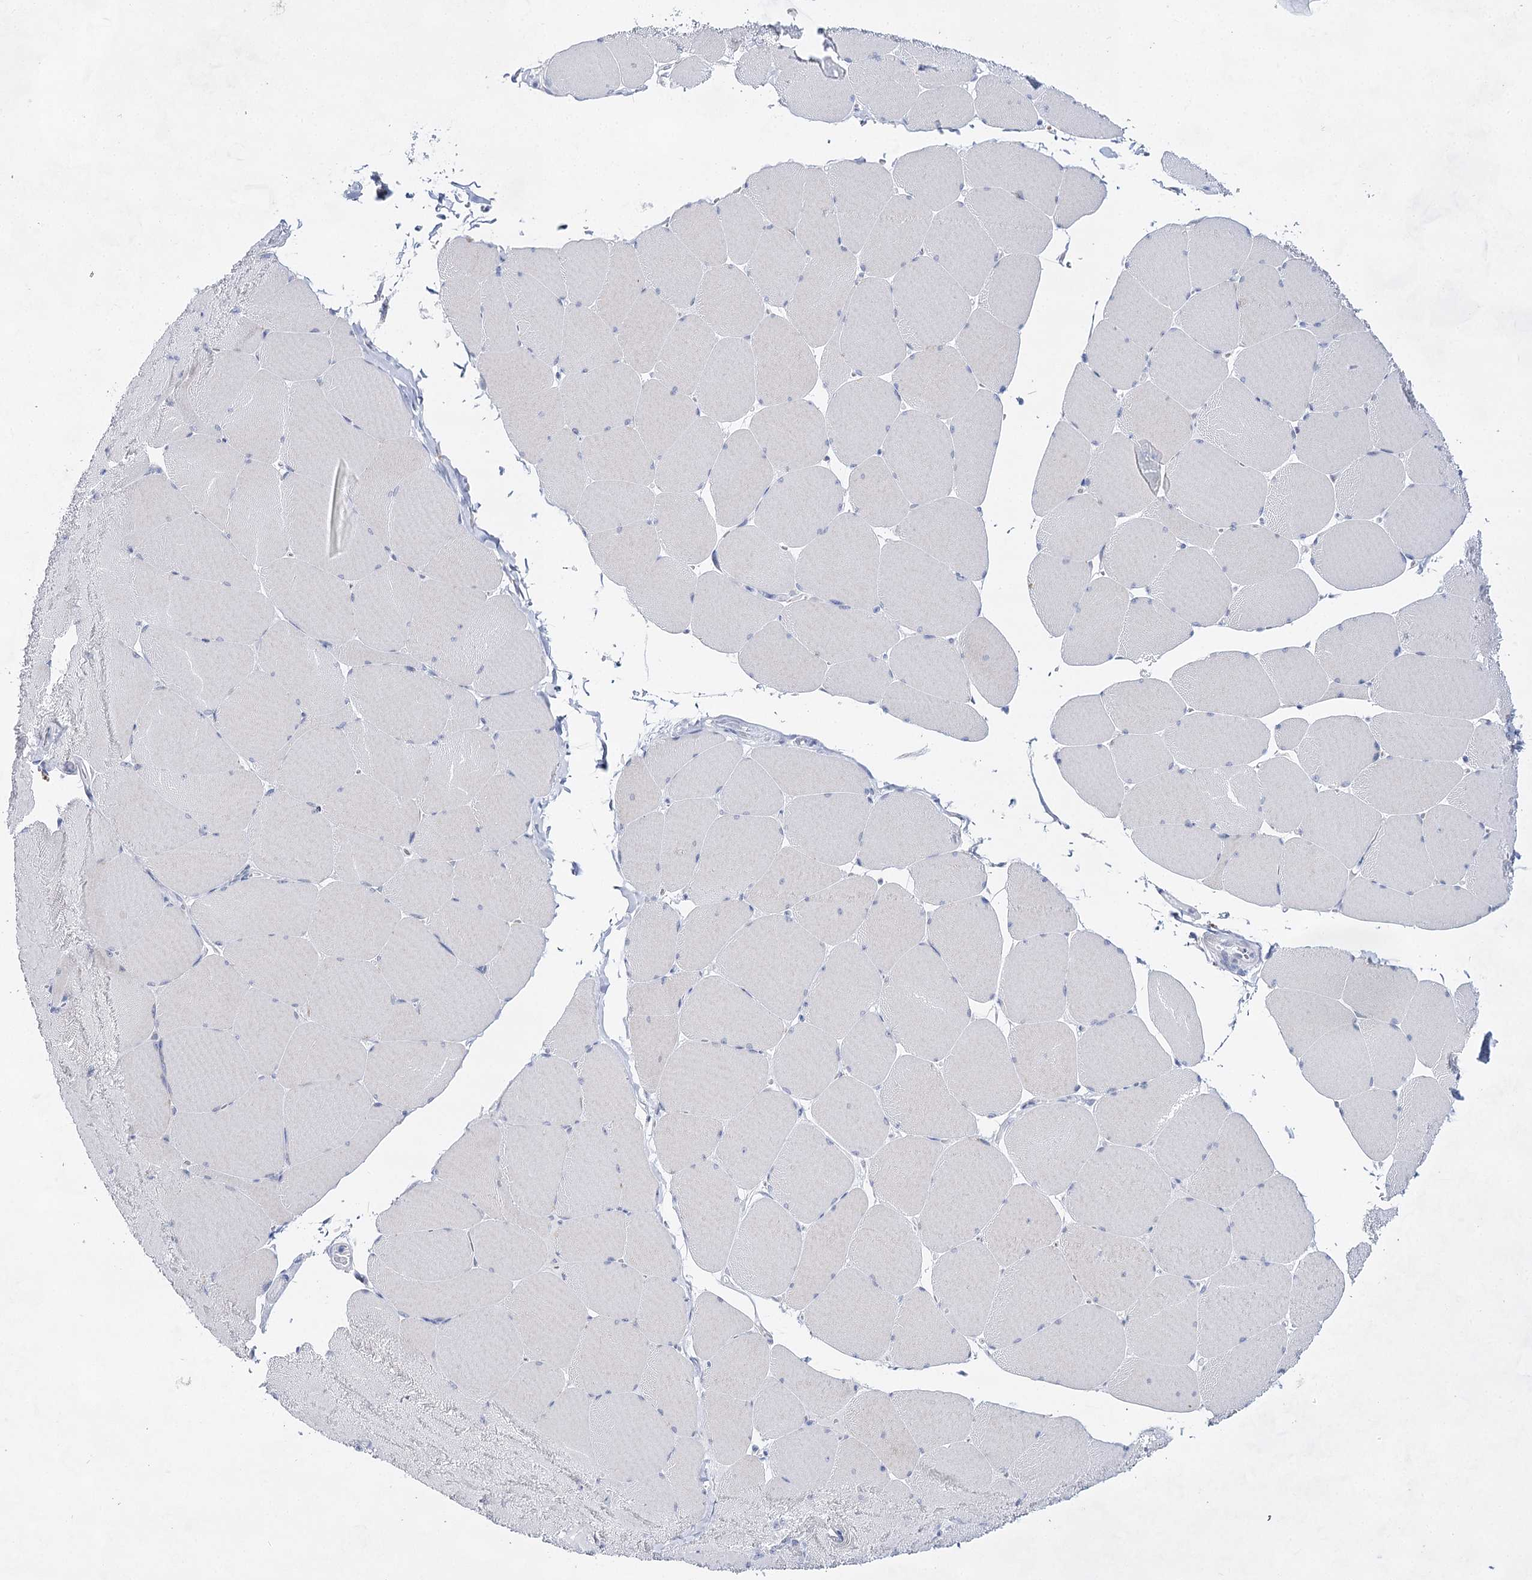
{"staining": {"intensity": "weak", "quantity": "<25%", "location": "cytoplasmic/membranous"}, "tissue": "skeletal muscle", "cell_type": "Myocytes", "image_type": "normal", "snomed": [{"axis": "morphology", "description": "Normal tissue, NOS"}, {"axis": "topography", "description": "Skeletal muscle"}, {"axis": "topography", "description": "Head-Neck"}], "caption": "Skeletal muscle stained for a protein using immunohistochemistry reveals no staining myocytes.", "gene": "BPHL", "patient": {"sex": "male", "age": 66}}